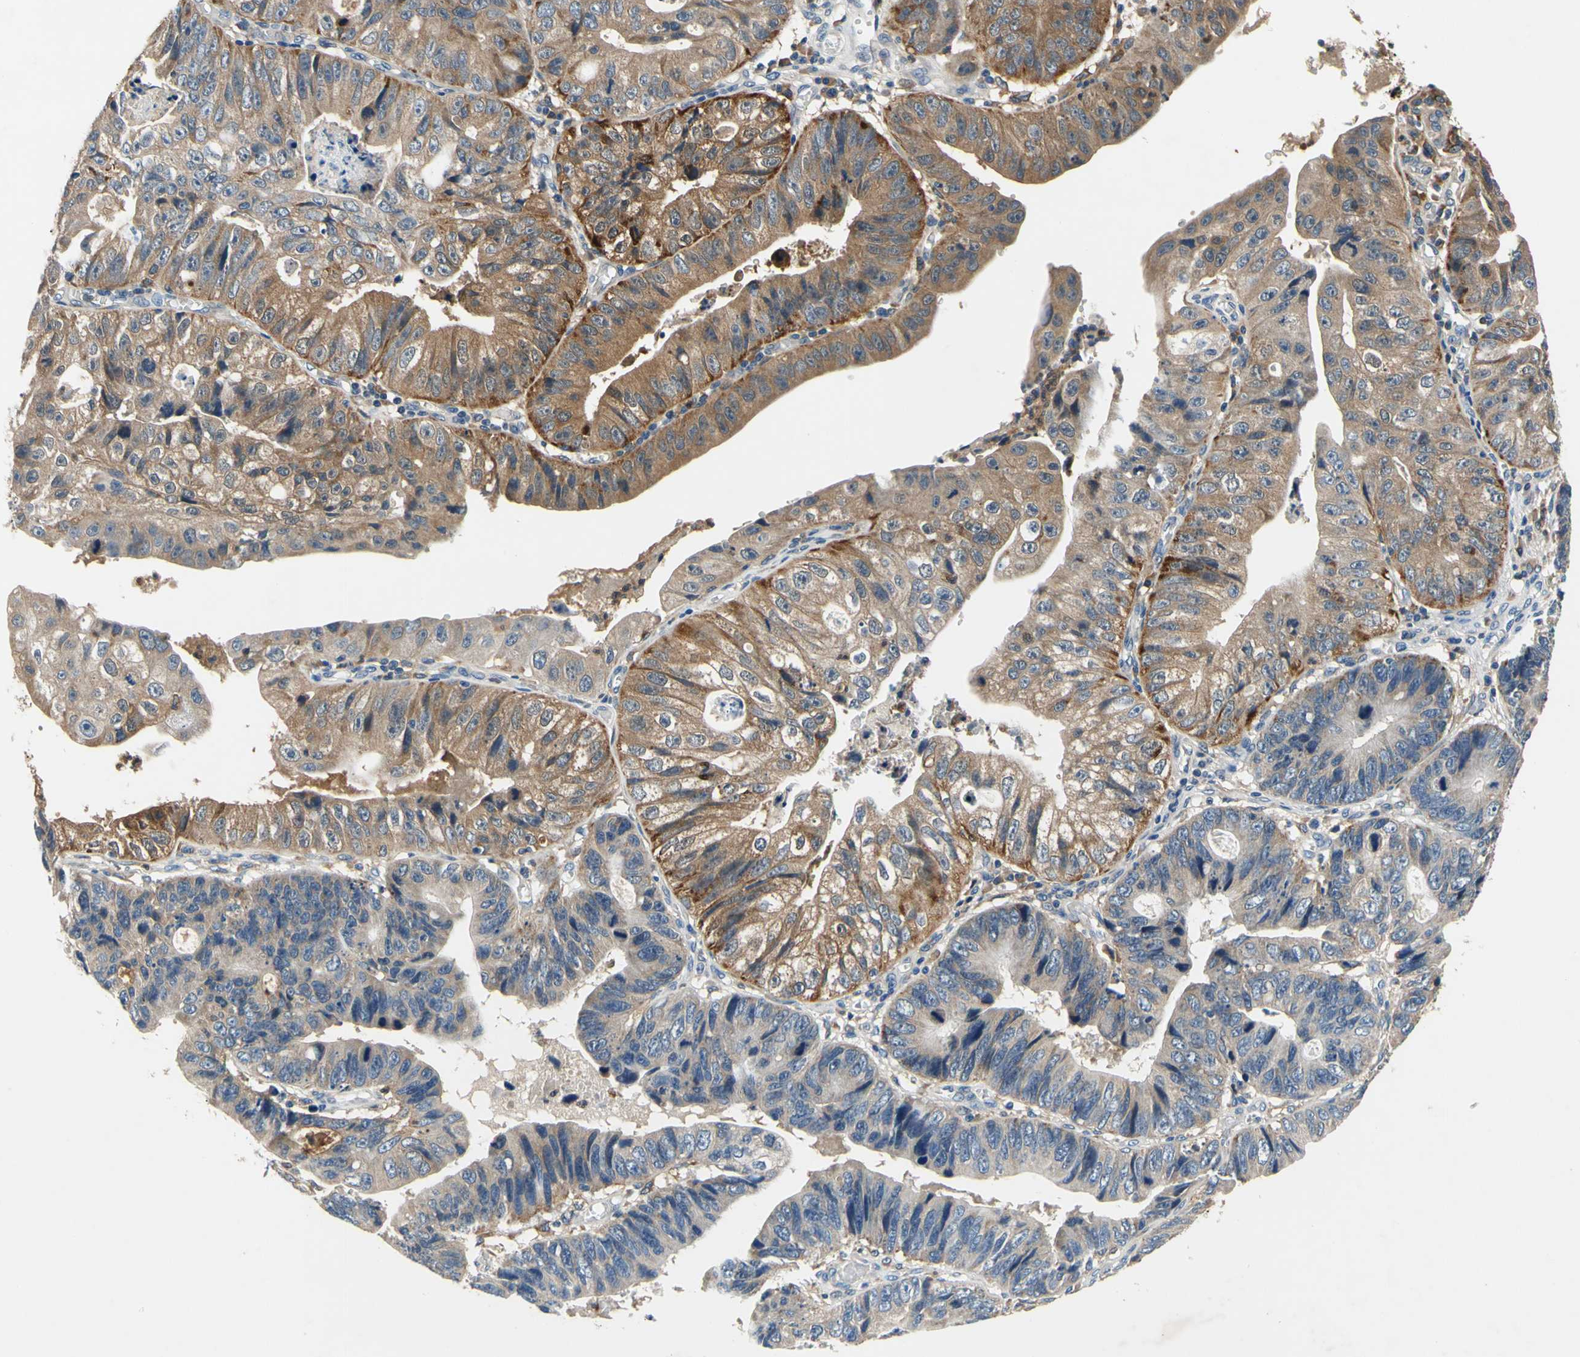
{"staining": {"intensity": "moderate", "quantity": "25%-75%", "location": "cytoplasmic/membranous"}, "tissue": "stomach cancer", "cell_type": "Tumor cells", "image_type": "cancer", "snomed": [{"axis": "morphology", "description": "Adenocarcinoma, NOS"}, {"axis": "topography", "description": "Stomach"}], "caption": "Stomach adenocarcinoma stained with a protein marker exhibits moderate staining in tumor cells.", "gene": "PLA2G4A", "patient": {"sex": "male", "age": 59}}